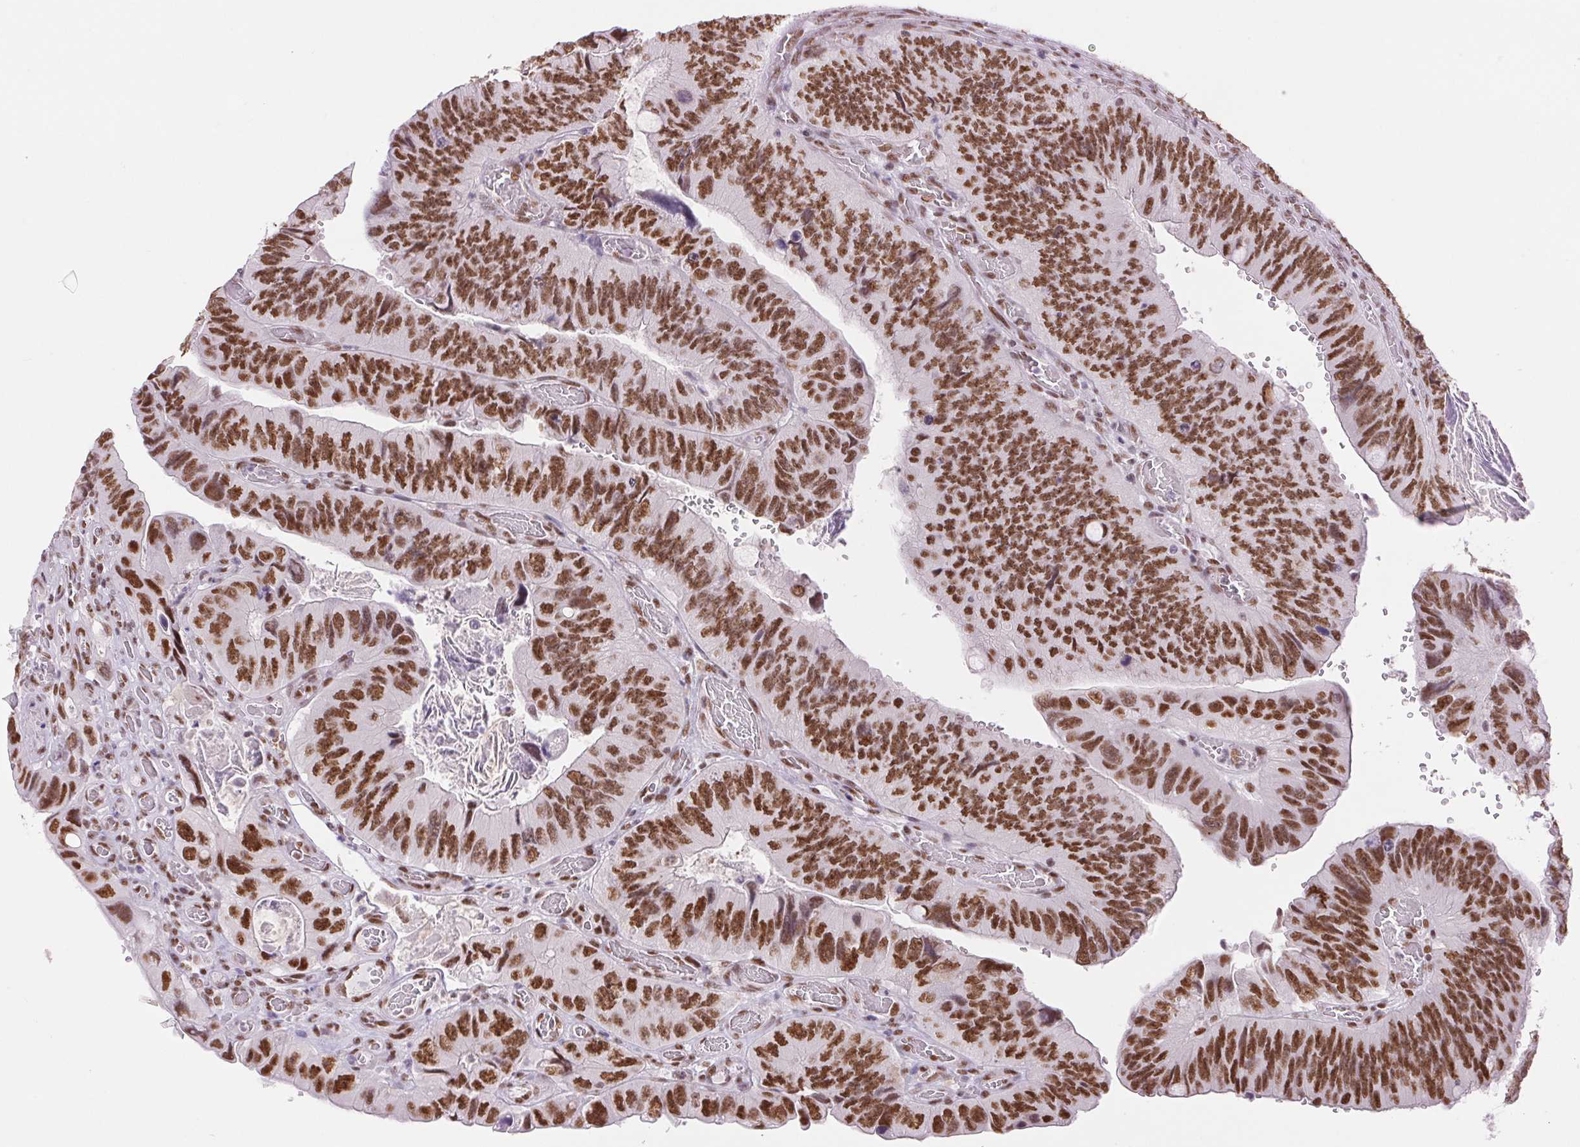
{"staining": {"intensity": "strong", "quantity": ">75%", "location": "nuclear"}, "tissue": "colorectal cancer", "cell_type": "Tumor cells", "image_type": "cancer", "snomed": [{"axis": "morphology", "description": "Adenocarcinoma, NOS"}, {"axis": "topography", "description": "Colon"}], "caption": "This histopathology image reveals immunohistochemistry staining of human colorectal cancer, with high strong nuclear expression in about >75% of tumor cells.", "gene": "ZFR2", "patient": {"sex": "female", "age": 84}}